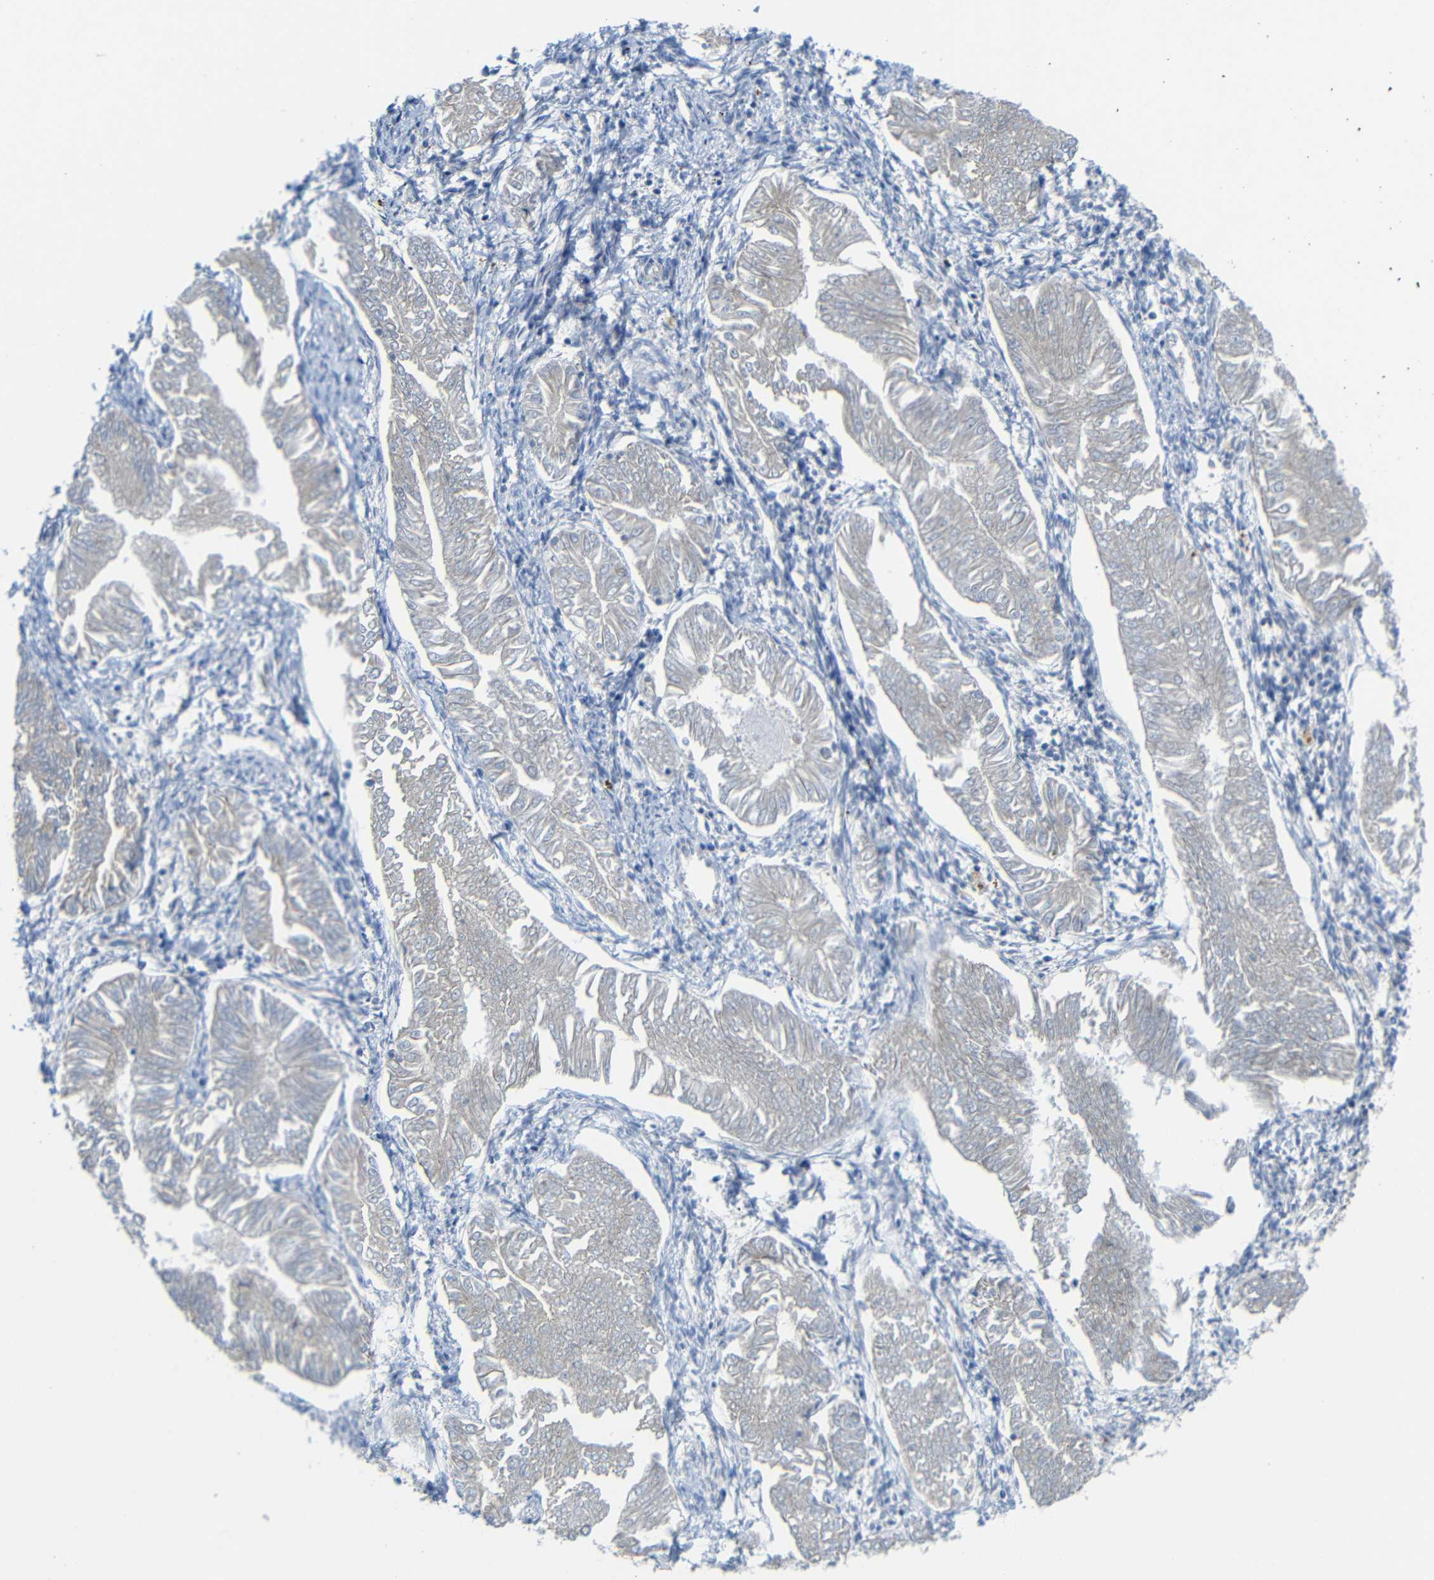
{"staining": {"intensity": "negative", "quantity": "none", "location": "none"}, "tissue": "endometrial cancer", "cell_type": "Tumor cells", "image_type": "cancer", "snomed": [{"axis": "morphology", "description": "Adenocarcinoma, NOS"}, {"axis": "topography", "description": "Endometrium"}], "caption": "A micrograph of endometrial adenocarcinoma stained for a protein displays no brown staining in tumor cells.", "gene": "PDCD1LG2", "patient": {"sex": "female", "age": 53}}